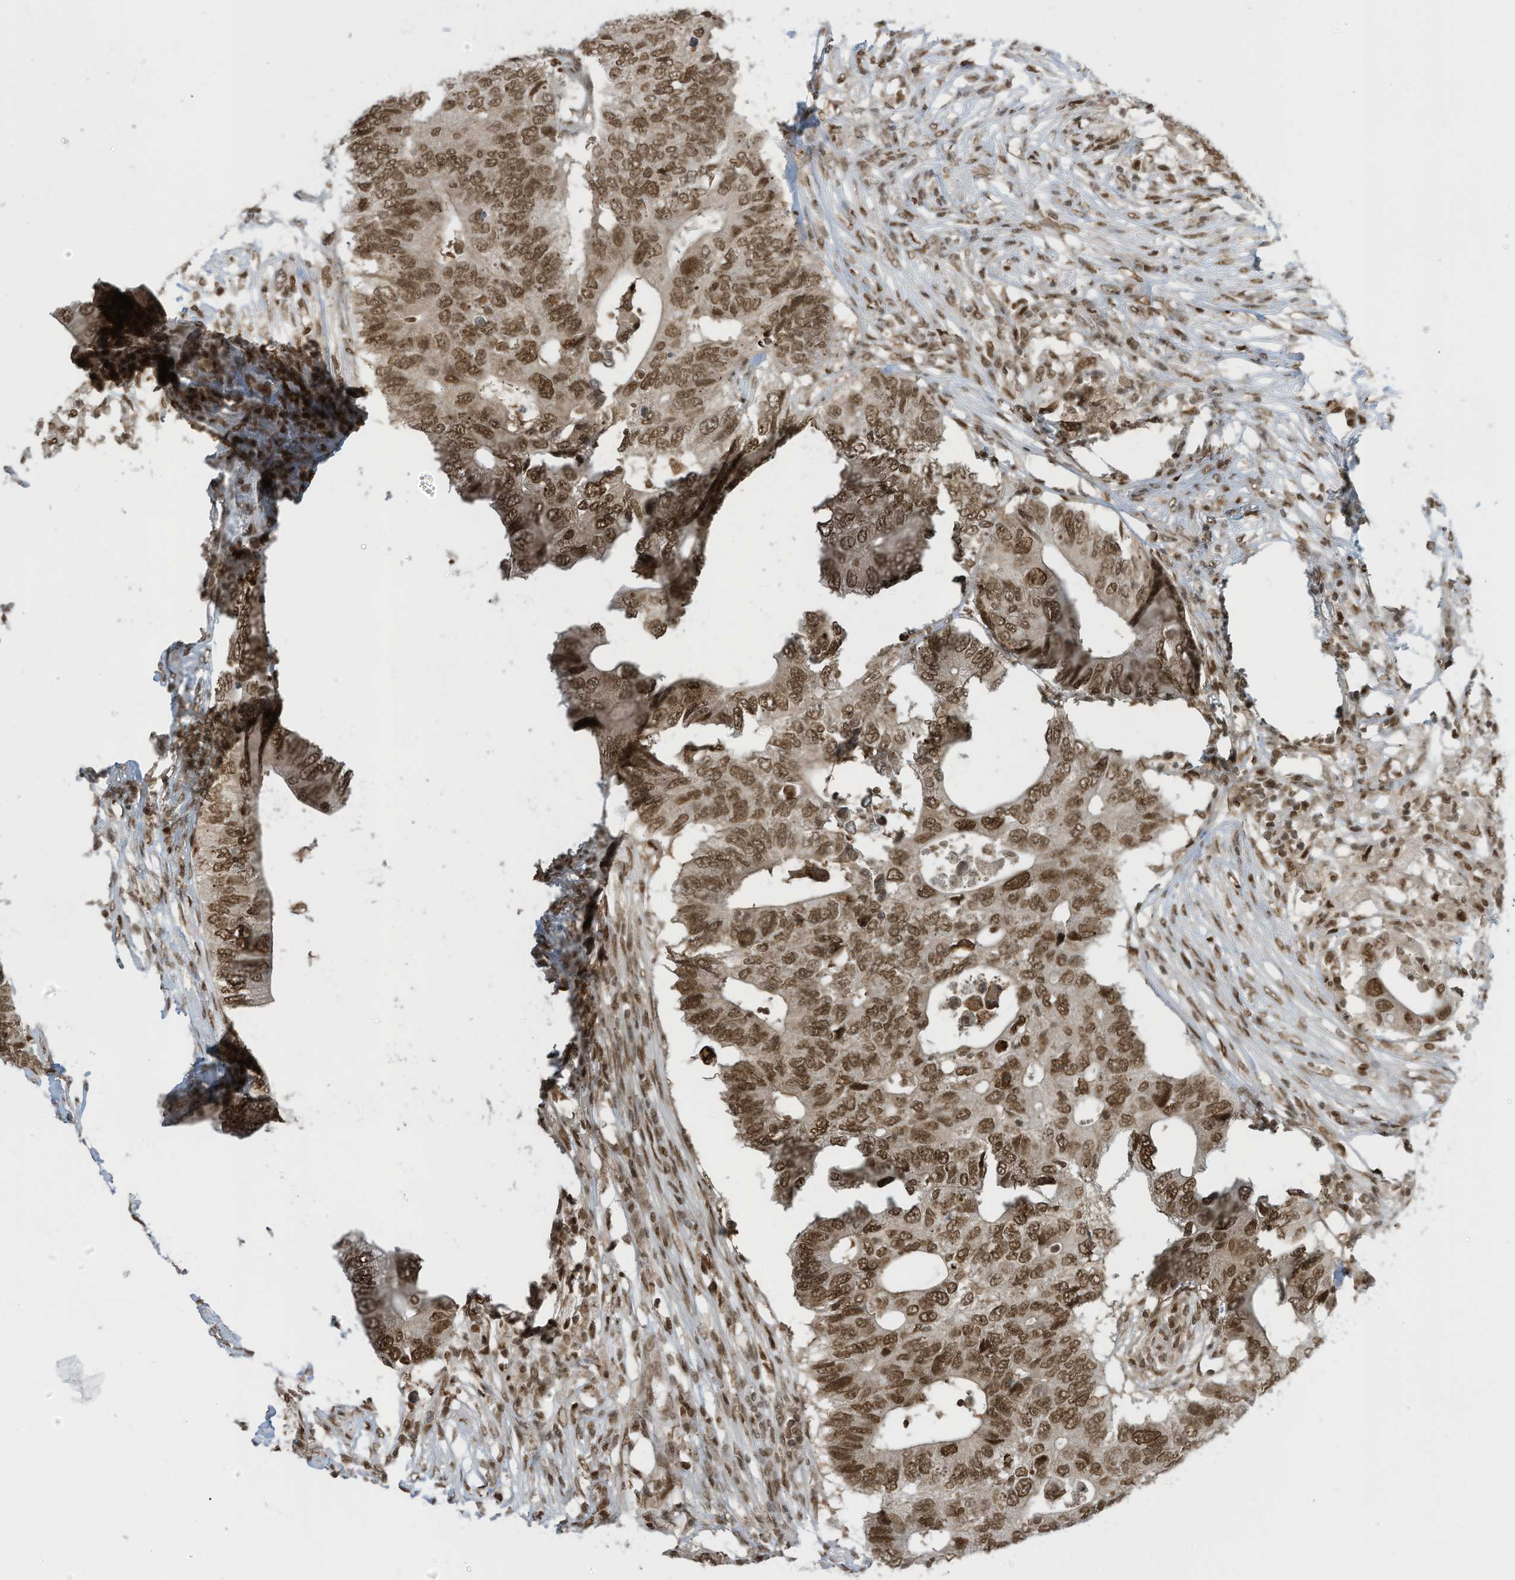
{"staining": {"intensity": "moderate", "quantity": ">75%", "location": "nuclear"}, "tissue": "colorectal cancer", "cell_type": "Tumor cells", "image_type": "cancer", "snomed": [{"axis": "morphology", "description": "Adenocarcinoma, NOS"}, {"axis": "topography", "description": "Colon"}], "caption": "Immunohistochemical staining of colorectal cancer exhibits moderate nuclear protein staining in approximately >75% of tumor cells.", "gene": "KPNB1", "patient": {"sex": "male", "age": 71}}